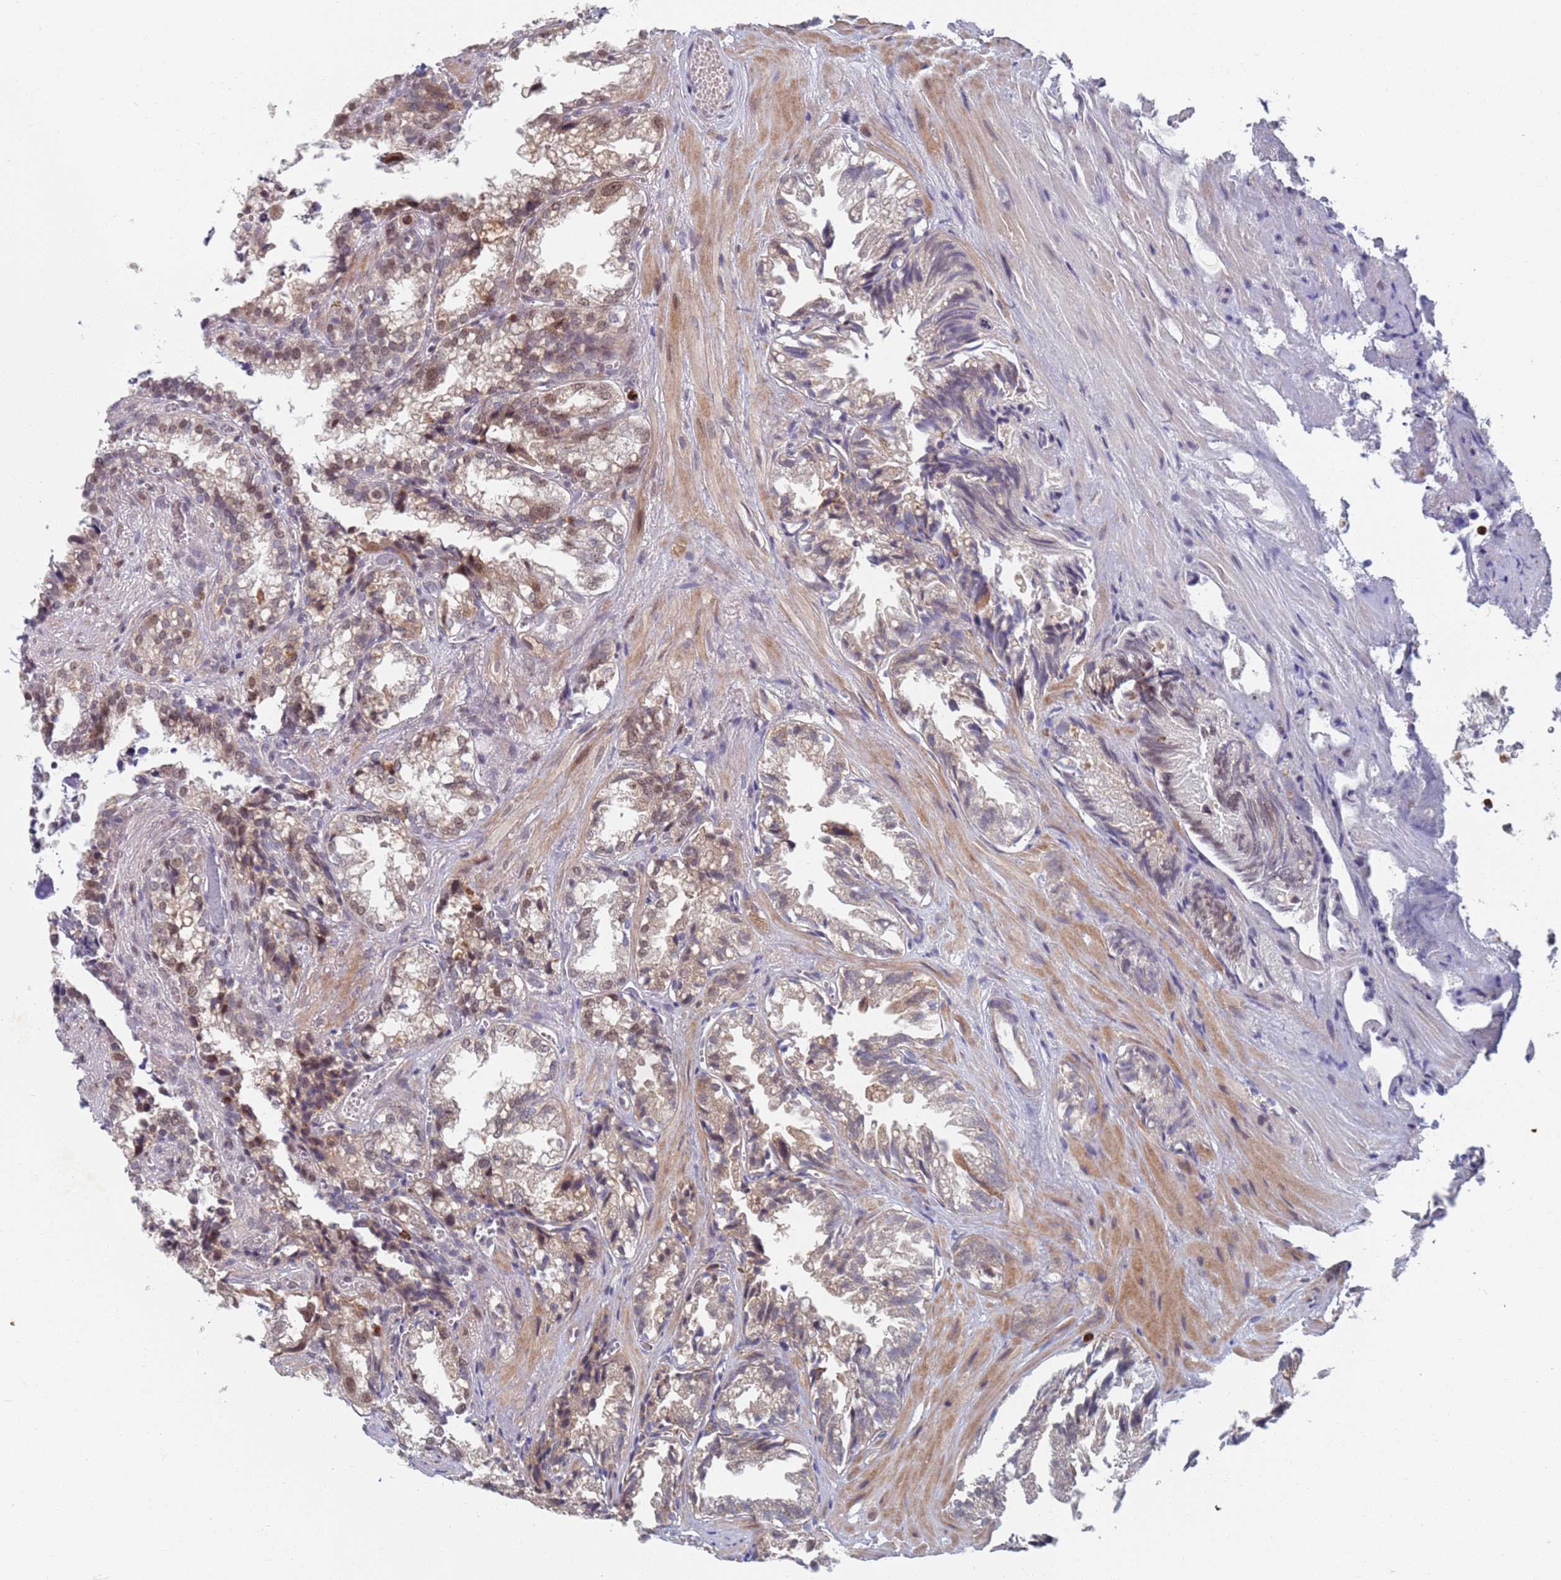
{"staining": {"intensity": "moderate", "quantity": "25%-75%", "location": "nuclear"}, "tissue": "seminal vesicle", "cell_type": "Glandular cells", "image_type": "normal", "snomed": [{"axis": "morphology", "description": "Normal tissue, NOS"}, {"axis": "topography", "description": "Prostate"}, {"axis": "topography", "description": "Seminal veicle"}], "caption": "Approximately 25%-75% of glandular cells in normal seminal vesicle show moderate nuclear protein positivity as visualized by brown immunohistochemical staining.", "gene": "RPP25", "patient": {"sex": "male", "age": 51}}